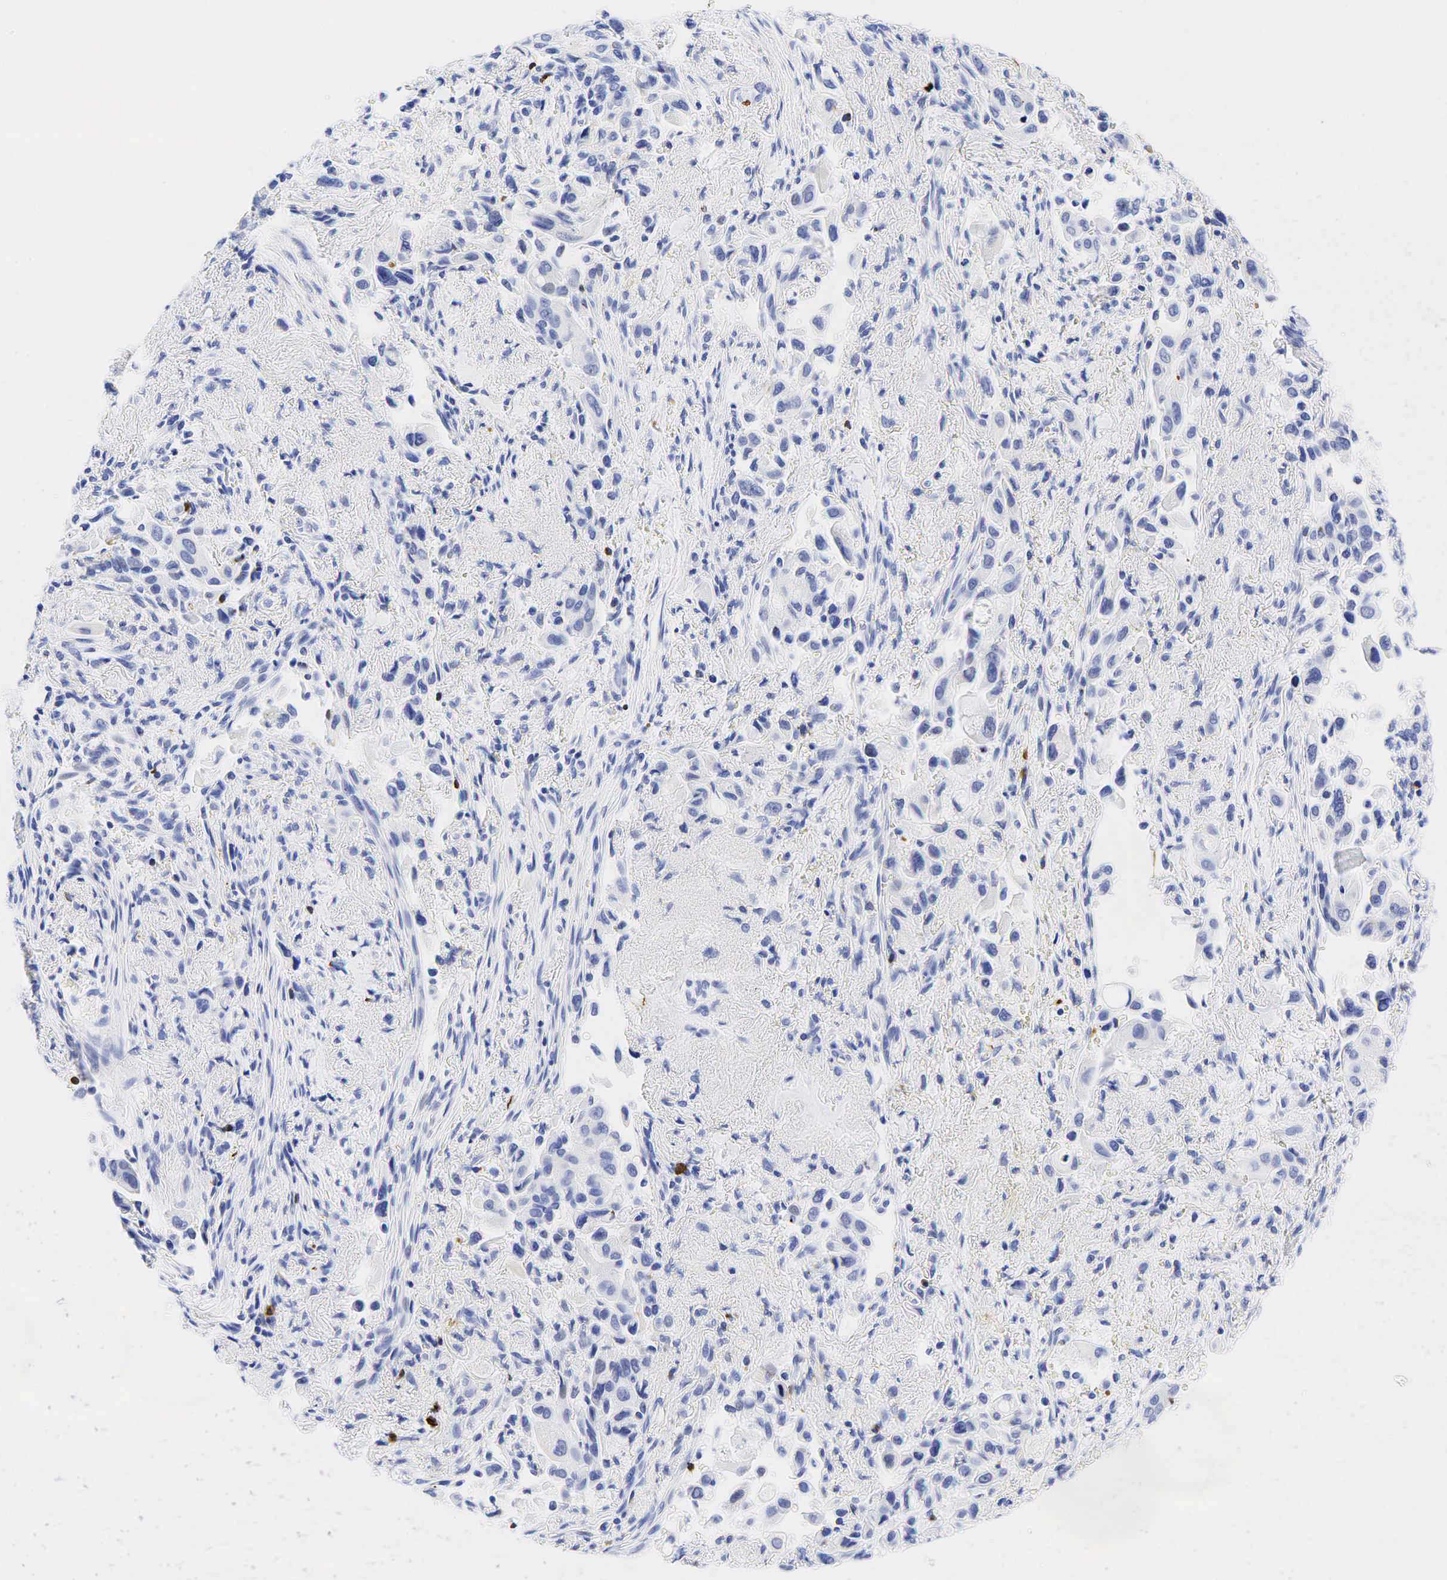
{"staining": {"intensity": "negative", "quantity": "none", "location": "none"}, "tissue": "lung cancer", "cell_type": "Tumor cells", "image_type": "cancer", "snomed": [{"axis": "morphology", "description": "Adenocarcinoma, NOS"}, {"axis": "topography", "description": "Lung"}], "caption": "Immunohistochemistry (IHC) photomicrograph of human lung cancer (adenocarcinoma) stained for a protein (brown), which reveals no positivity in tumor cells.", "gene": "CD79A", "patient": {"sex": "male", "age": 68}}